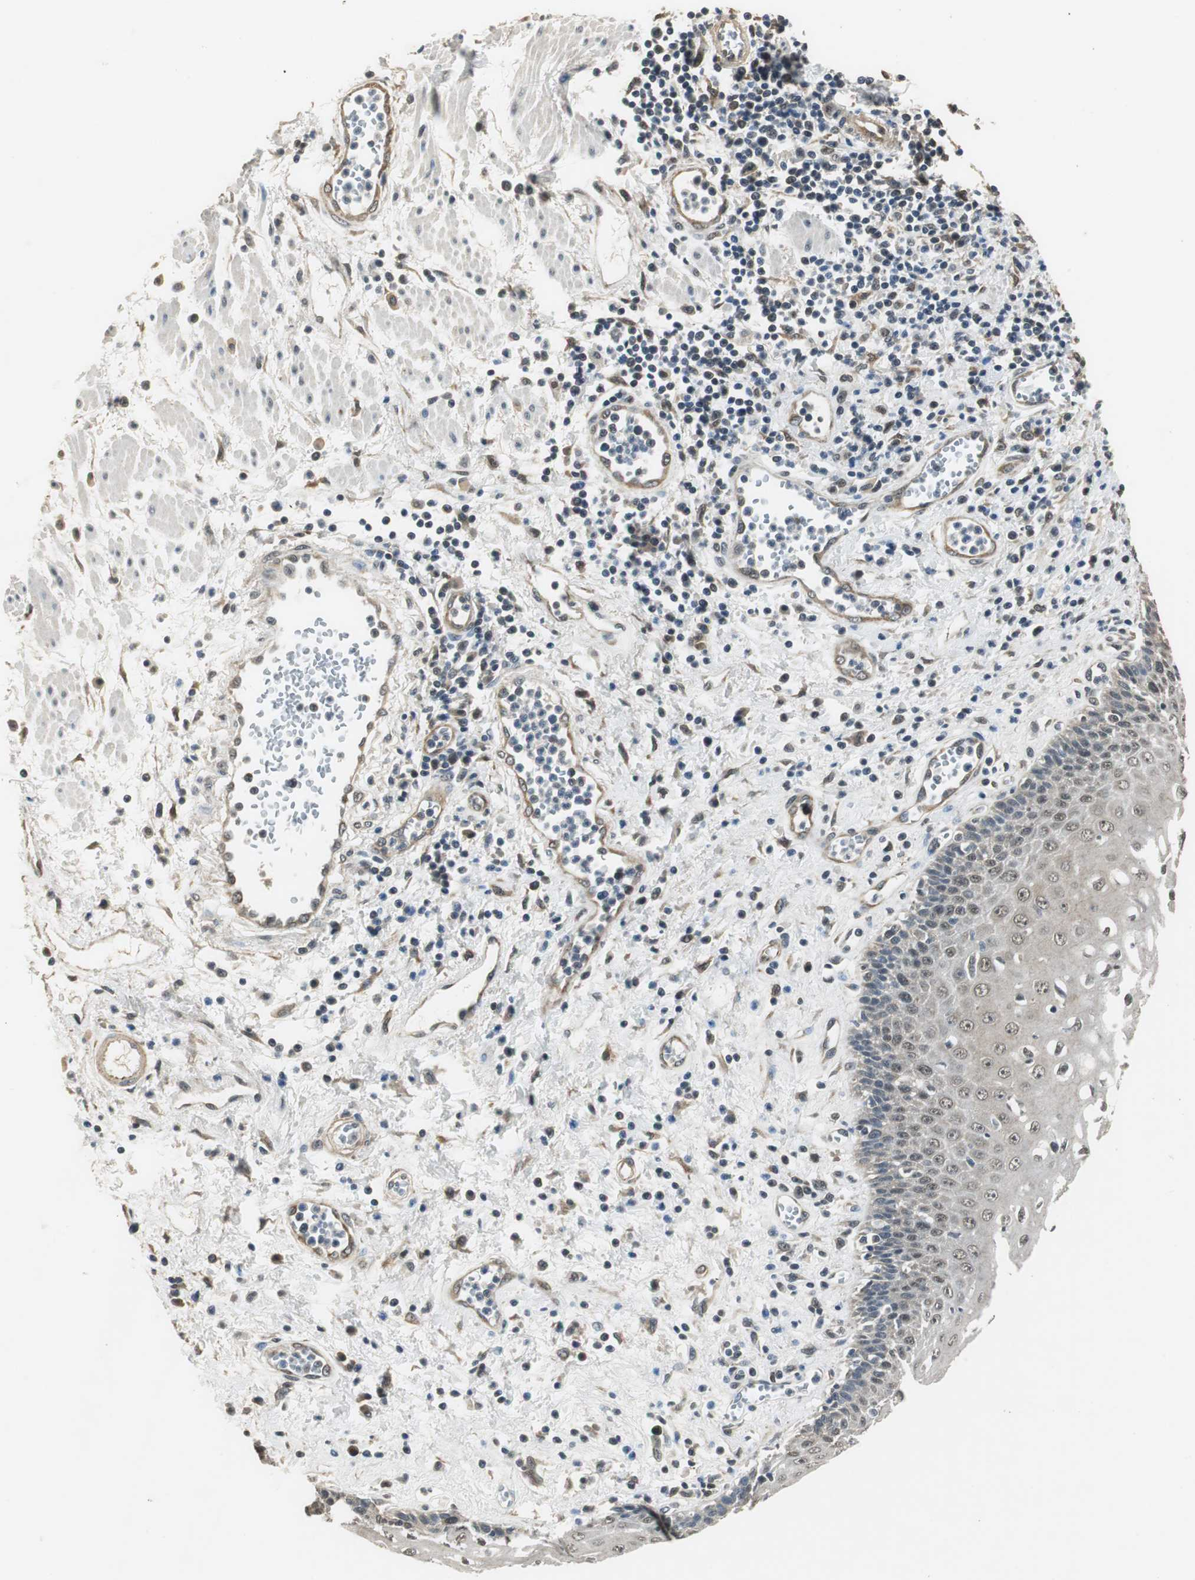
{"staining": {"intensity": "weak", "quantity": "25%-75%", "location": "cytoplasmic/membranous,nuclear"}, "tissue": "esophagus", "cell_type": "Squamous epithelial cells", "image_type": "normal", "snomed": [{"axis": "morphology", "description": "Normal tissue, NOS"}, {"axis": "morphology", "description": "Squamous cell carcinoma, NOS"}, {"axis": "topography", "description": "Esophagus"}], "caption": "A histopathology image of esophagus stained for a protein displays weak cytoplasmic/membranous,nuclear brown staining in squamous epithelial cells. (IHC, brightfield microscopy, high magnification).", "gene": "PSMB4", "patient": {"sex": "male", "age": 65}}